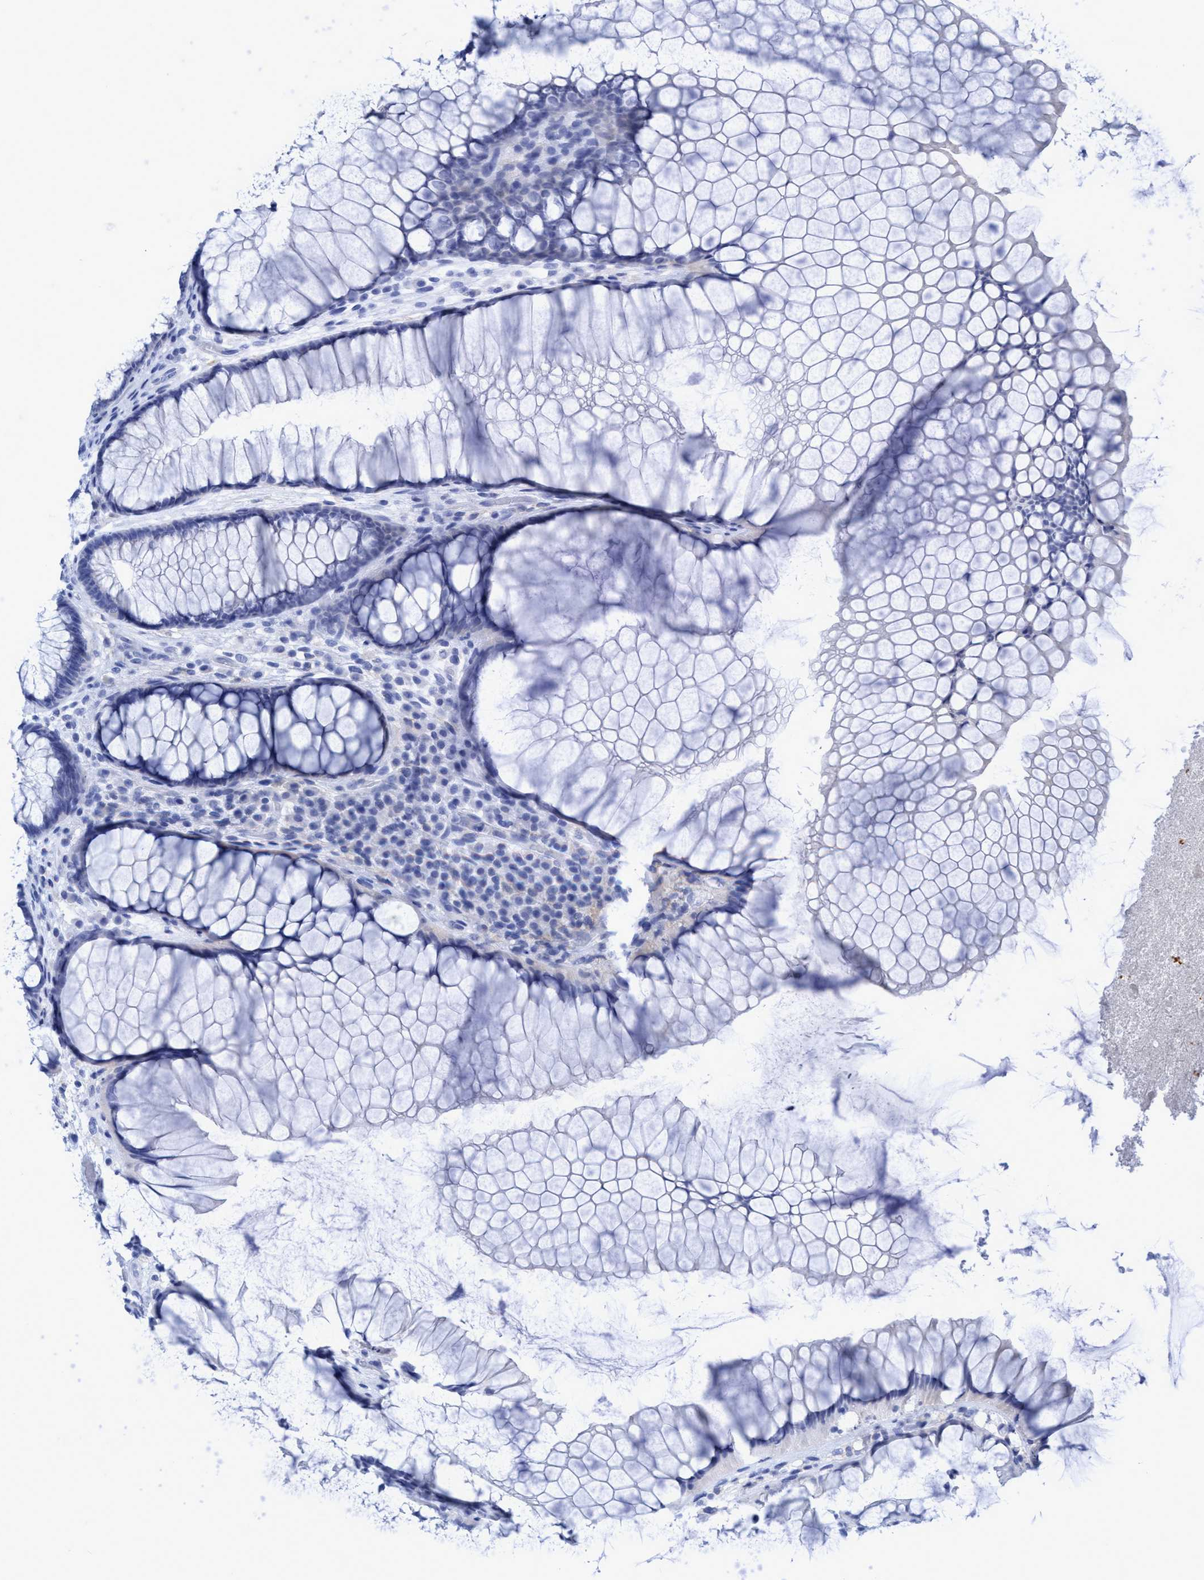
{"staining": {"intensity": "negative", "quantity": "none", "location": "none"}, "tissue": "rectum", "cell_type": "Glandular cells", "image_type": "normal", "snomed": [{"axis": "morphology", "description": "Normal tissue, NOS"}, {"axis": "topography", "description": "Rectum"}], "caption": "This micrograph is of benign rectum stained with IHC to label a protein in brown with the nuclei are counter-stained blue. There is no positivity in glandular cells. Nuclei are stained in blue.", "gene": "PLPPR1", "patient": {"sex": "male", "age": 51}}